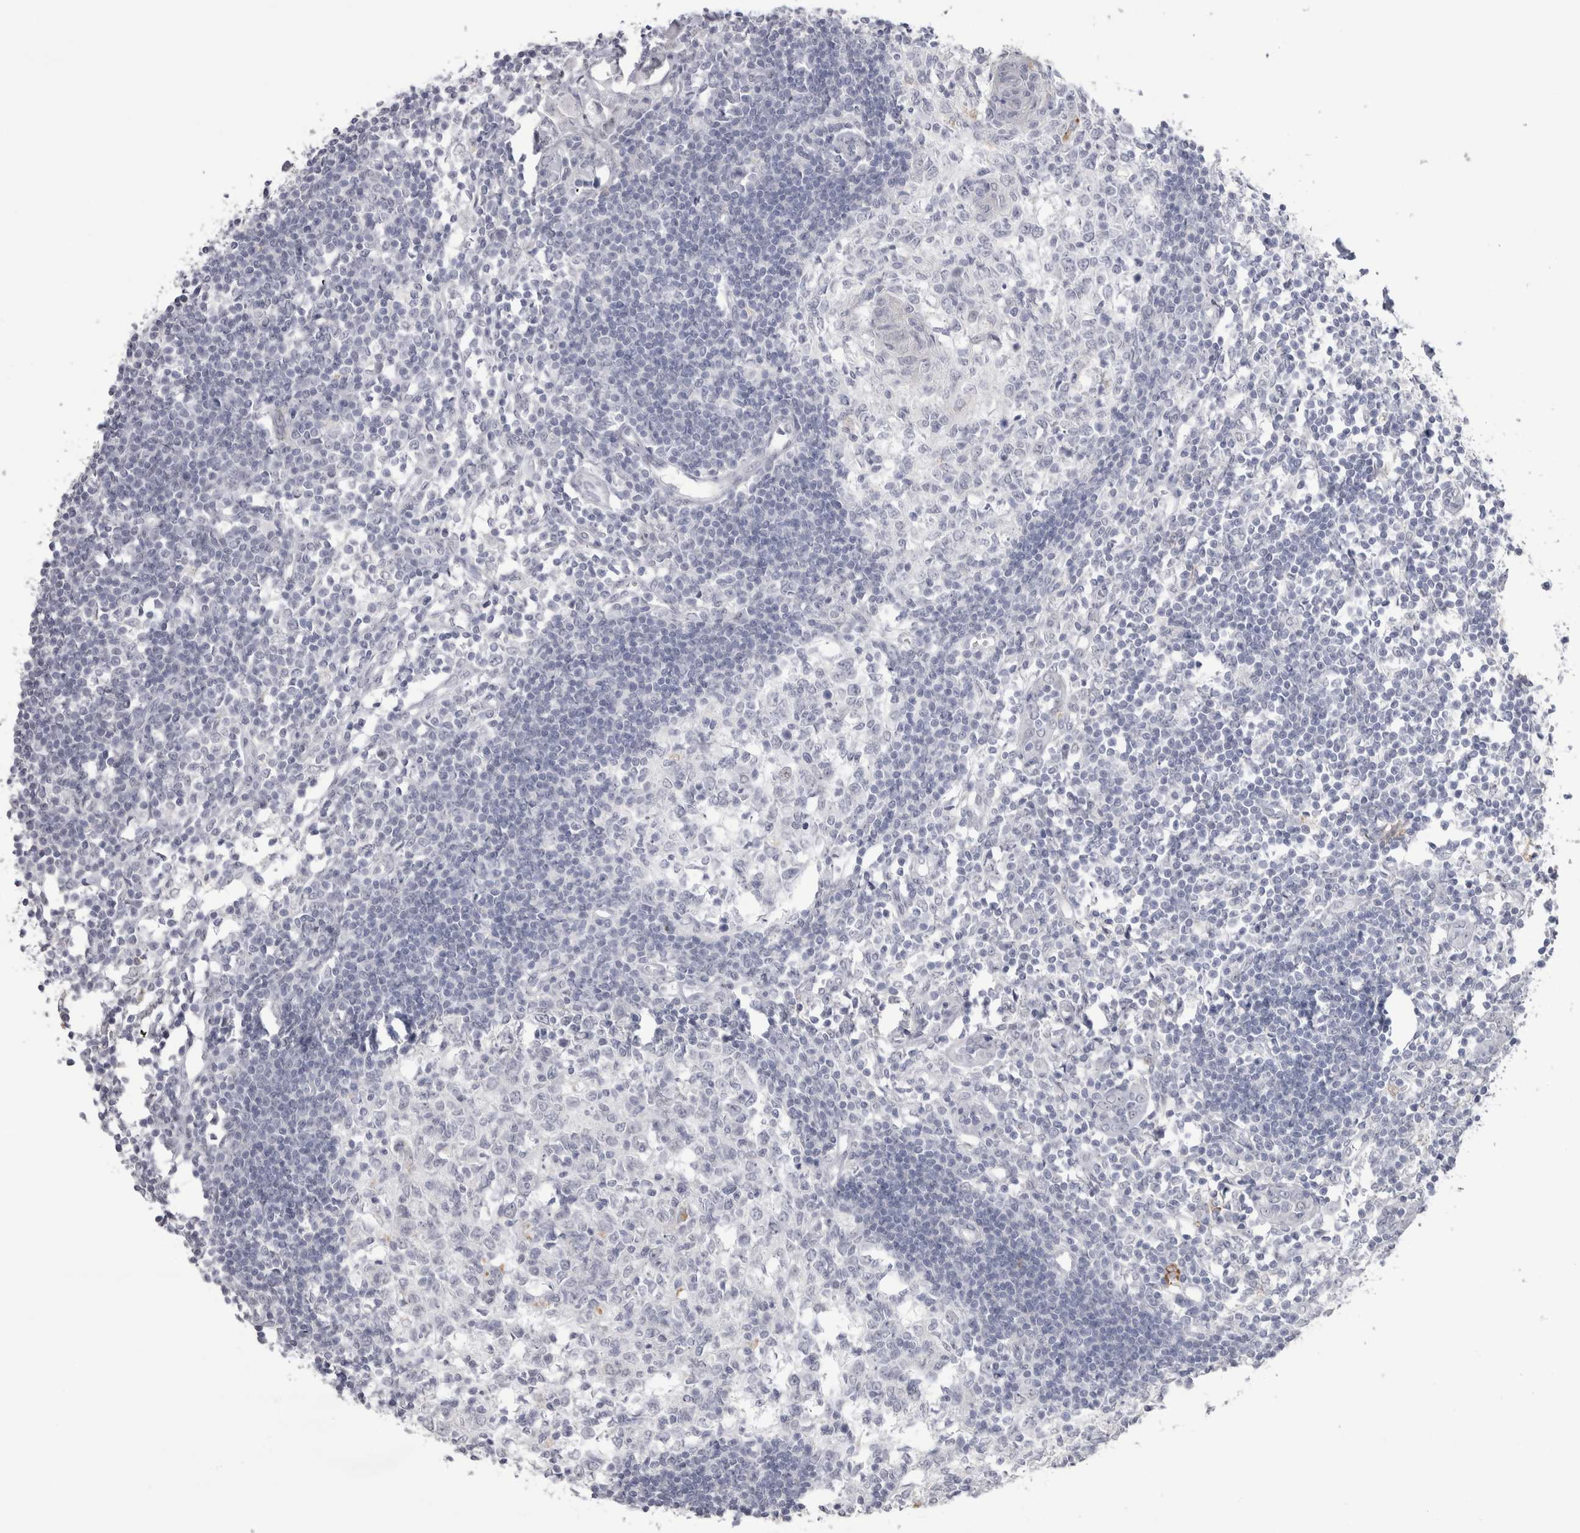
{"staining": {"intensity": "negative", "quantity": "none", "location": "none"}, "tissue": "lymph node", "cell_type": "Germinal center cells", "image_type": "normal", "snomed": [{"axis": "morphology", "description": "Normal tissue, NOS"}, {"axis": "morphology", "description": "Malignant melanoma, Metastatic site"}, {"axis": "topography", "description": "Lymph node"}], "caption": "A micrograph of lymph node stained for a protein exhibits no brown staining in germinal center cells. (Immunohistochemistry, brightfield microscopy, high magnification).", "gene": "CDH17", "patient": {"sex": "male", "age": 41}}